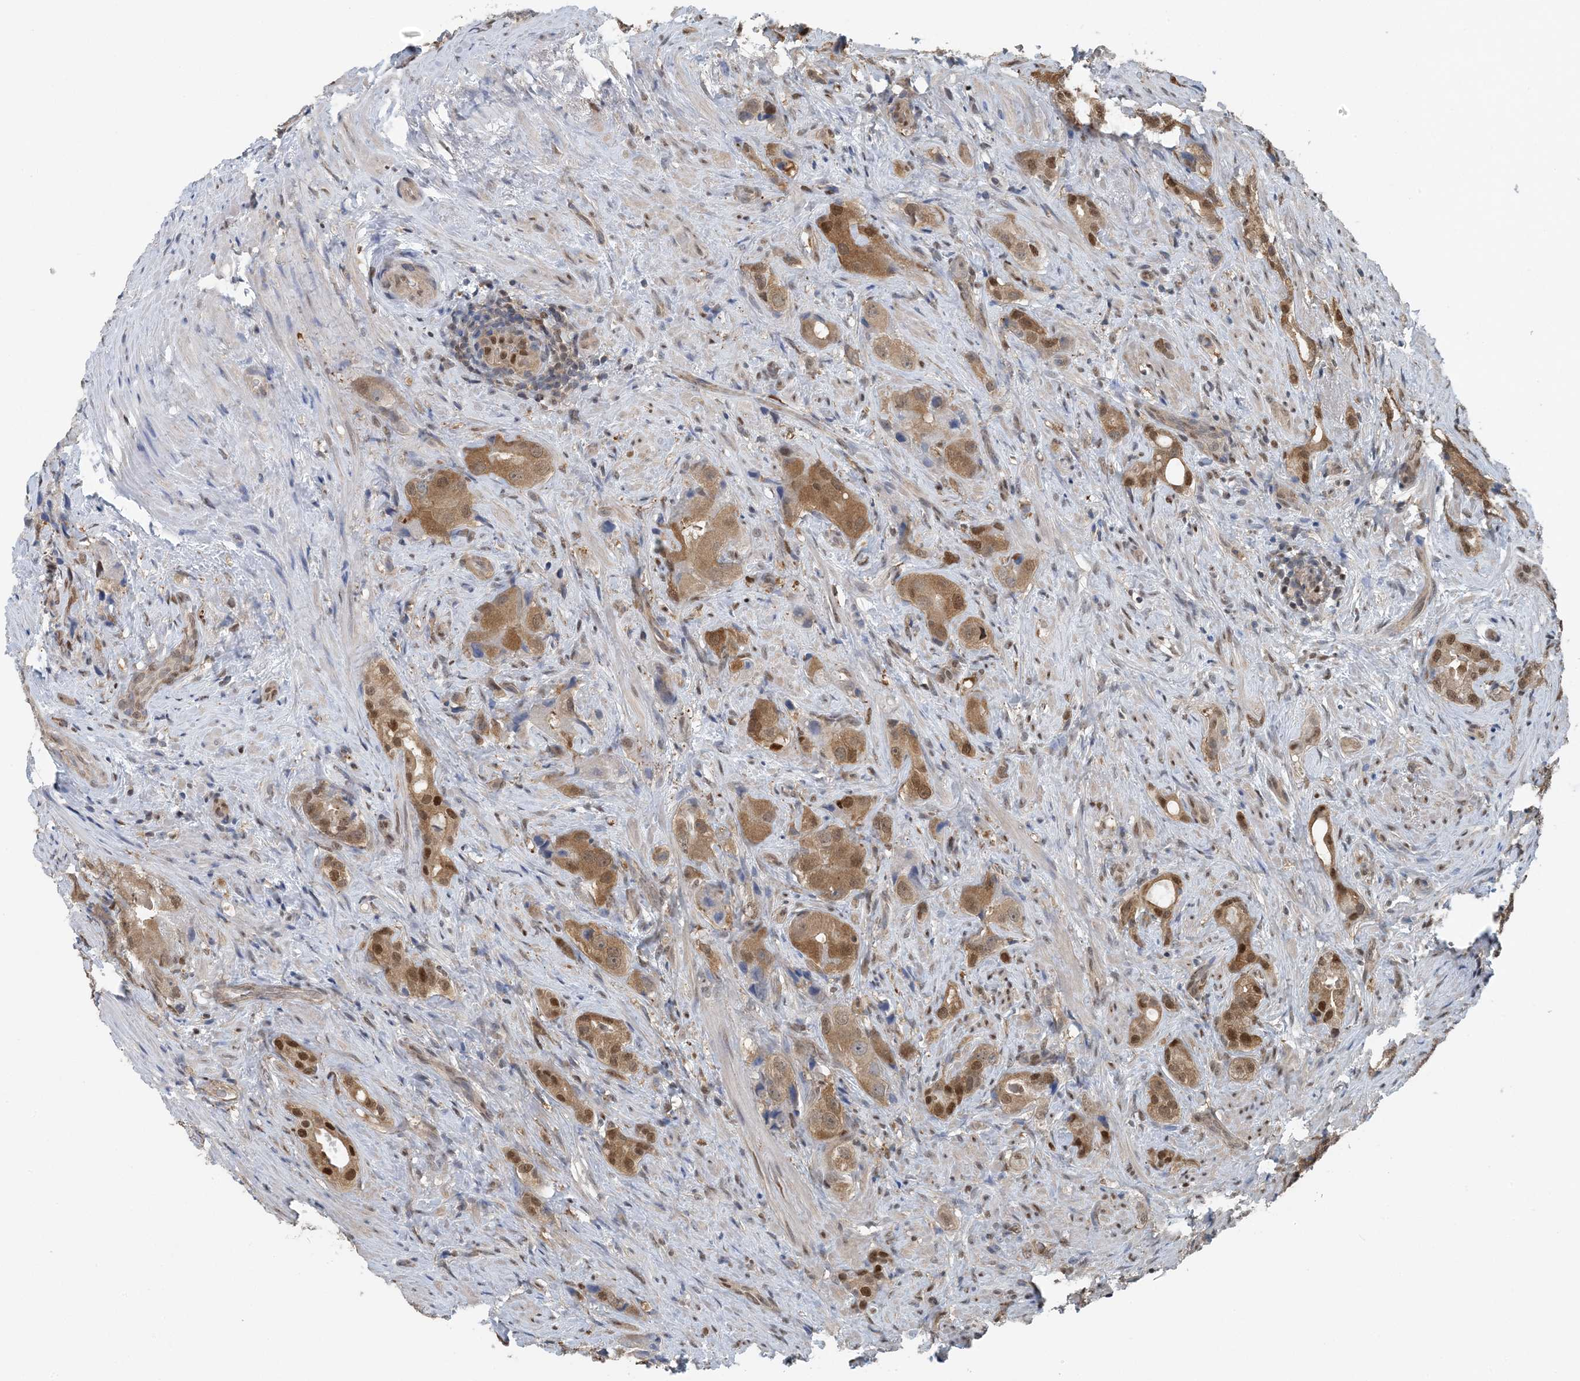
{"staining": {"intensity": "moderate", "quantity": ">75%", "location": "cytoplasmic/membranous,nuclear"}, "tissue": "prostate cancer", "cell_type": "Tumor cells", "image_type": "cancer", "snomed": [{"axis": "morphology", "description": "Adenocarcinoma, Low grade"}, {"axis": "topography", "description": "Prostate"}], "caption": "Immunohistochemical staining of human low-grade adenocarcinoma (prostate) displays moderate cytoplasmic/membranous and nuclear protein staining in approximately >75% of tumor cells.", "gene": "HIKESHI", "patient": {"sex": "male", "age": 71}}